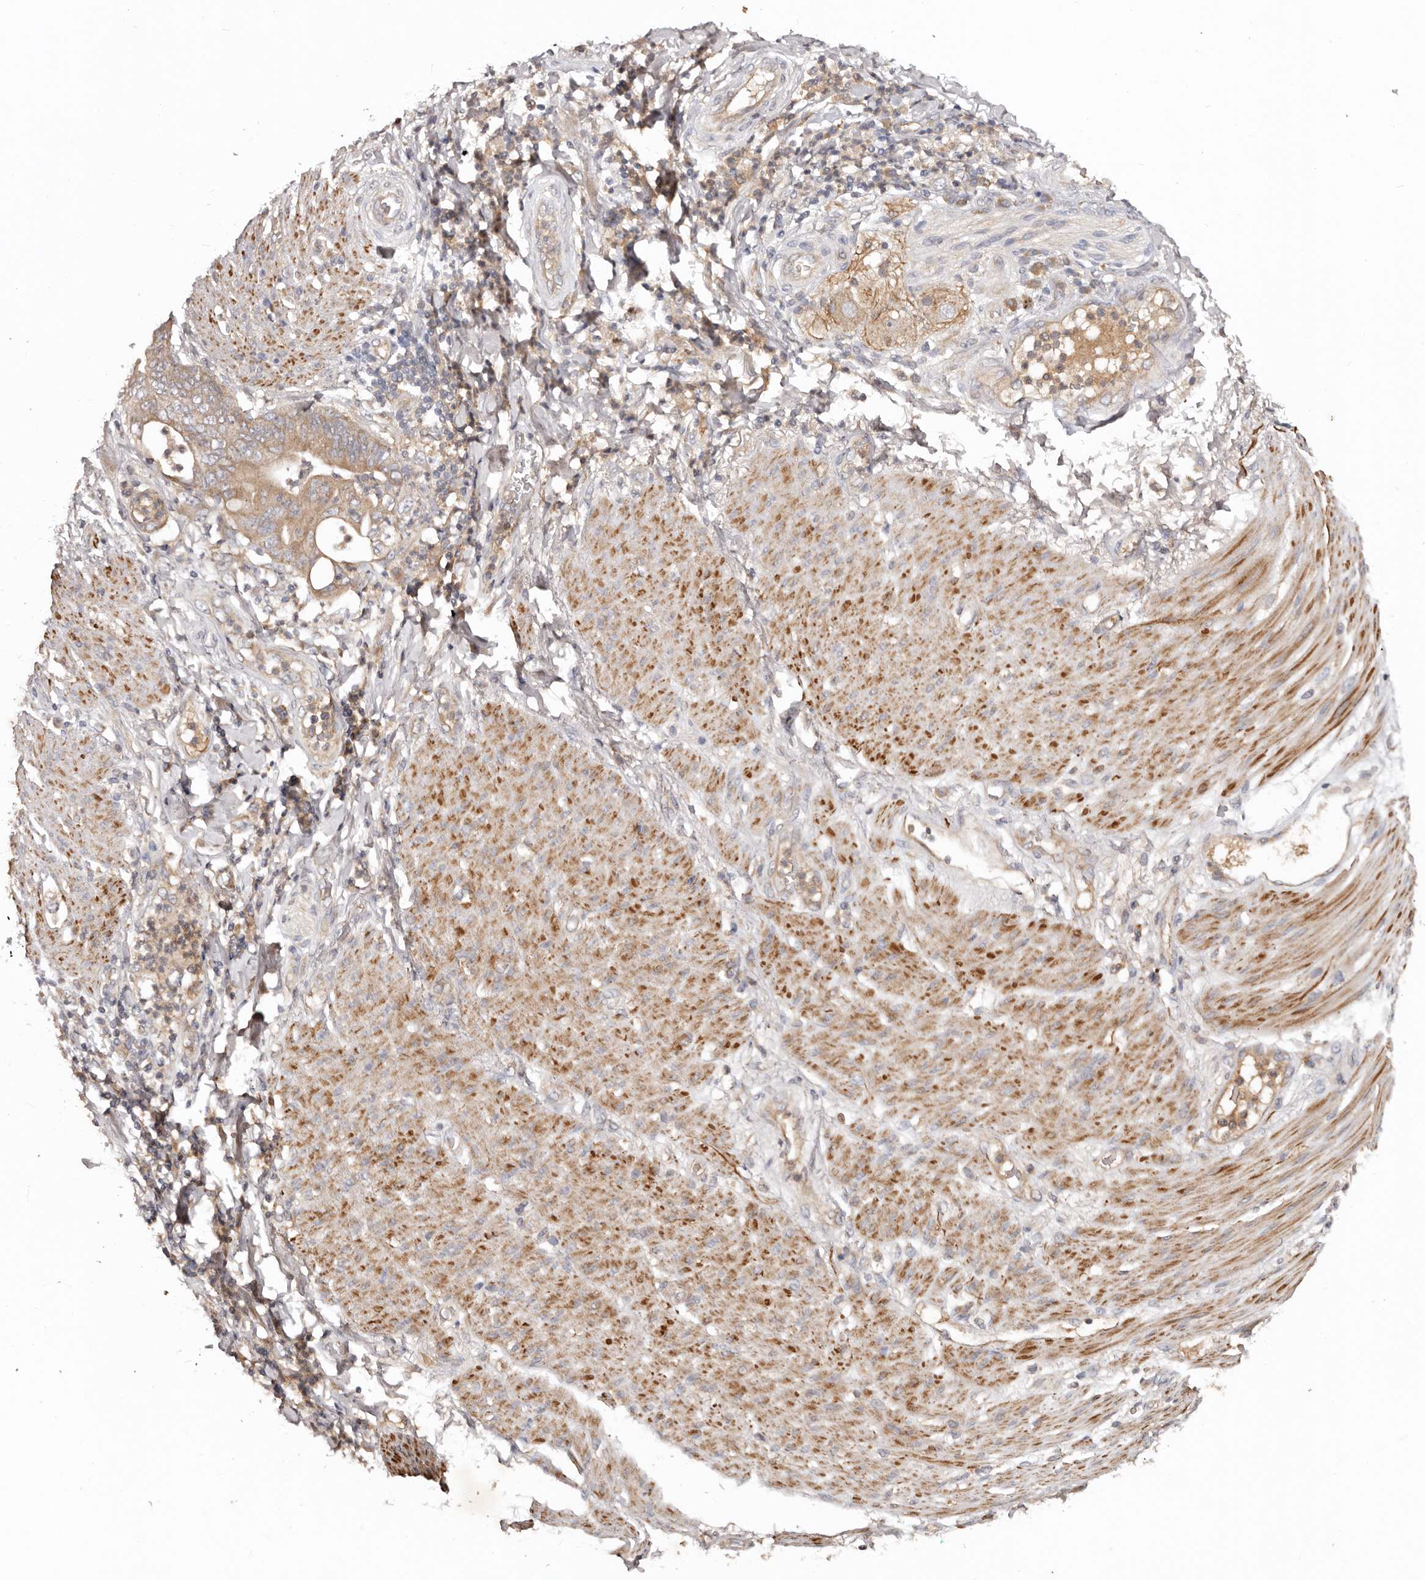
{"staining": {"intensity": "moderate", "quantity": ">75%", "location": "cytoplasmic/membranous"}, "tissue": "stomach cancer", "cell_type": "Tumor cells", "image_type": "cancer", "snomed": [{"axis": "morphology", "description": "Adenocarcinoma, NOS"}, {"axis": "topography", "description": "Stomach"}], "caption": "IHC micrograph of neoplastic tissue: adenocarcinoma (stomach) stained using immunohistochemistry shows medium levels of moderate protein expression localized specifically in the cytoplasmic/membranous of tumor cells, appearing as a cytoplasmic/membranous brown color.", "gene": "PKIB", "patient": {"sex": "female", "age": 73}}